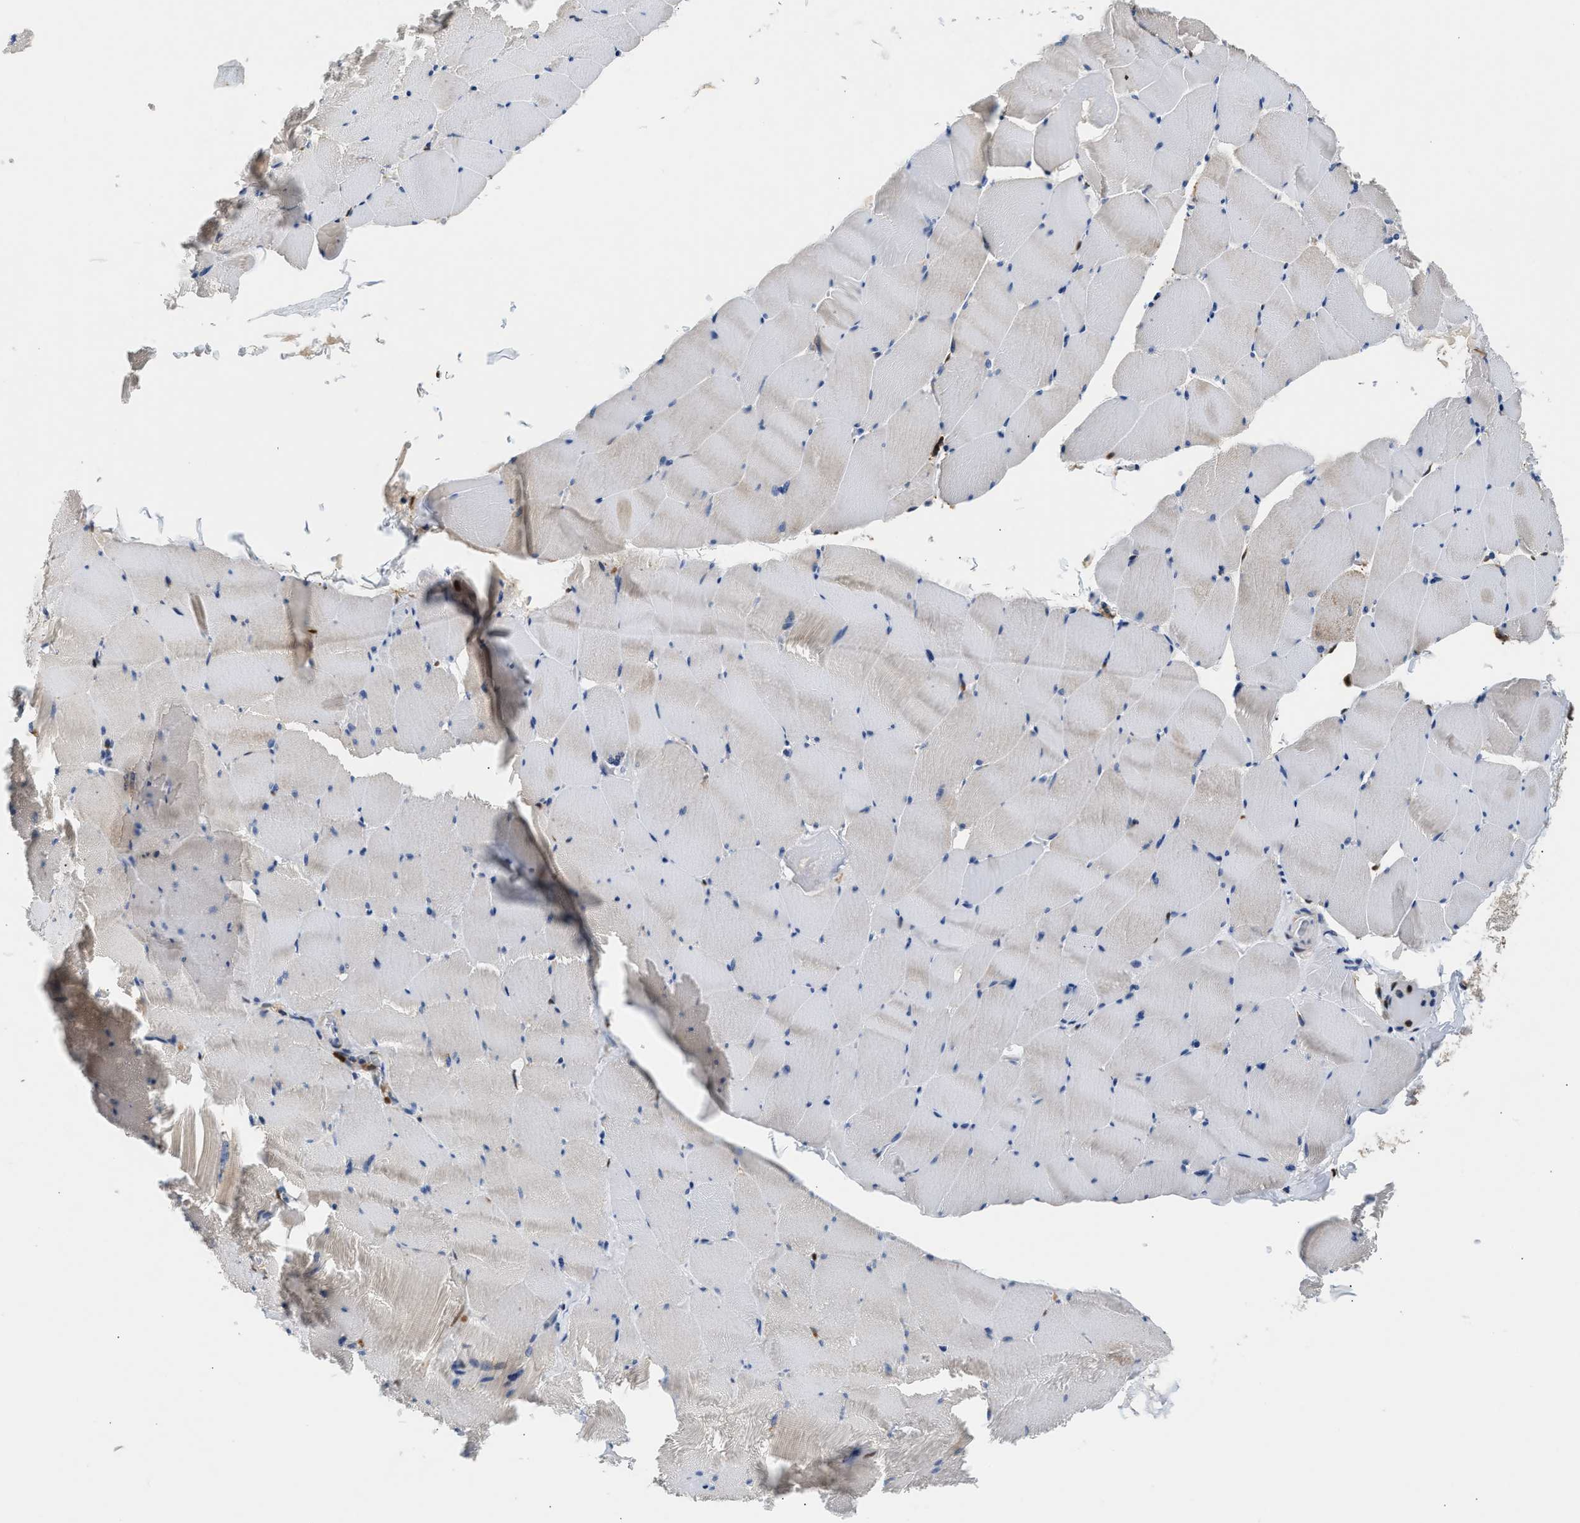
{"staining": {"intensity": "moderate", "quantity": "25%-75%", "location": "cytoplasmic/membranous"}, "tissue": "skeletal muscle", "cell_type": "Myocytes", "image_type": "normal", "snomed": [{"axis": "morphology", "description": "Normal tissue, NOS"}, {"axis": "topography", "description": "Skeletal muscle"}], "caption": "IHC staining of normal skeletal muscle, which shows medium levels of moderate cytoplasmic/membranous positivity in approximately 25%-75% of myocytes indicating moderate cytoplasmic/membranous protein staining. The staining was performed using DAB (3,3'-diaminobenzidine) (brown) for protein detection and nuclei were counterstained in hematoxylin (blue).", "gene": "SLIT2", "patient": {"sex": "male", "age": 62}}